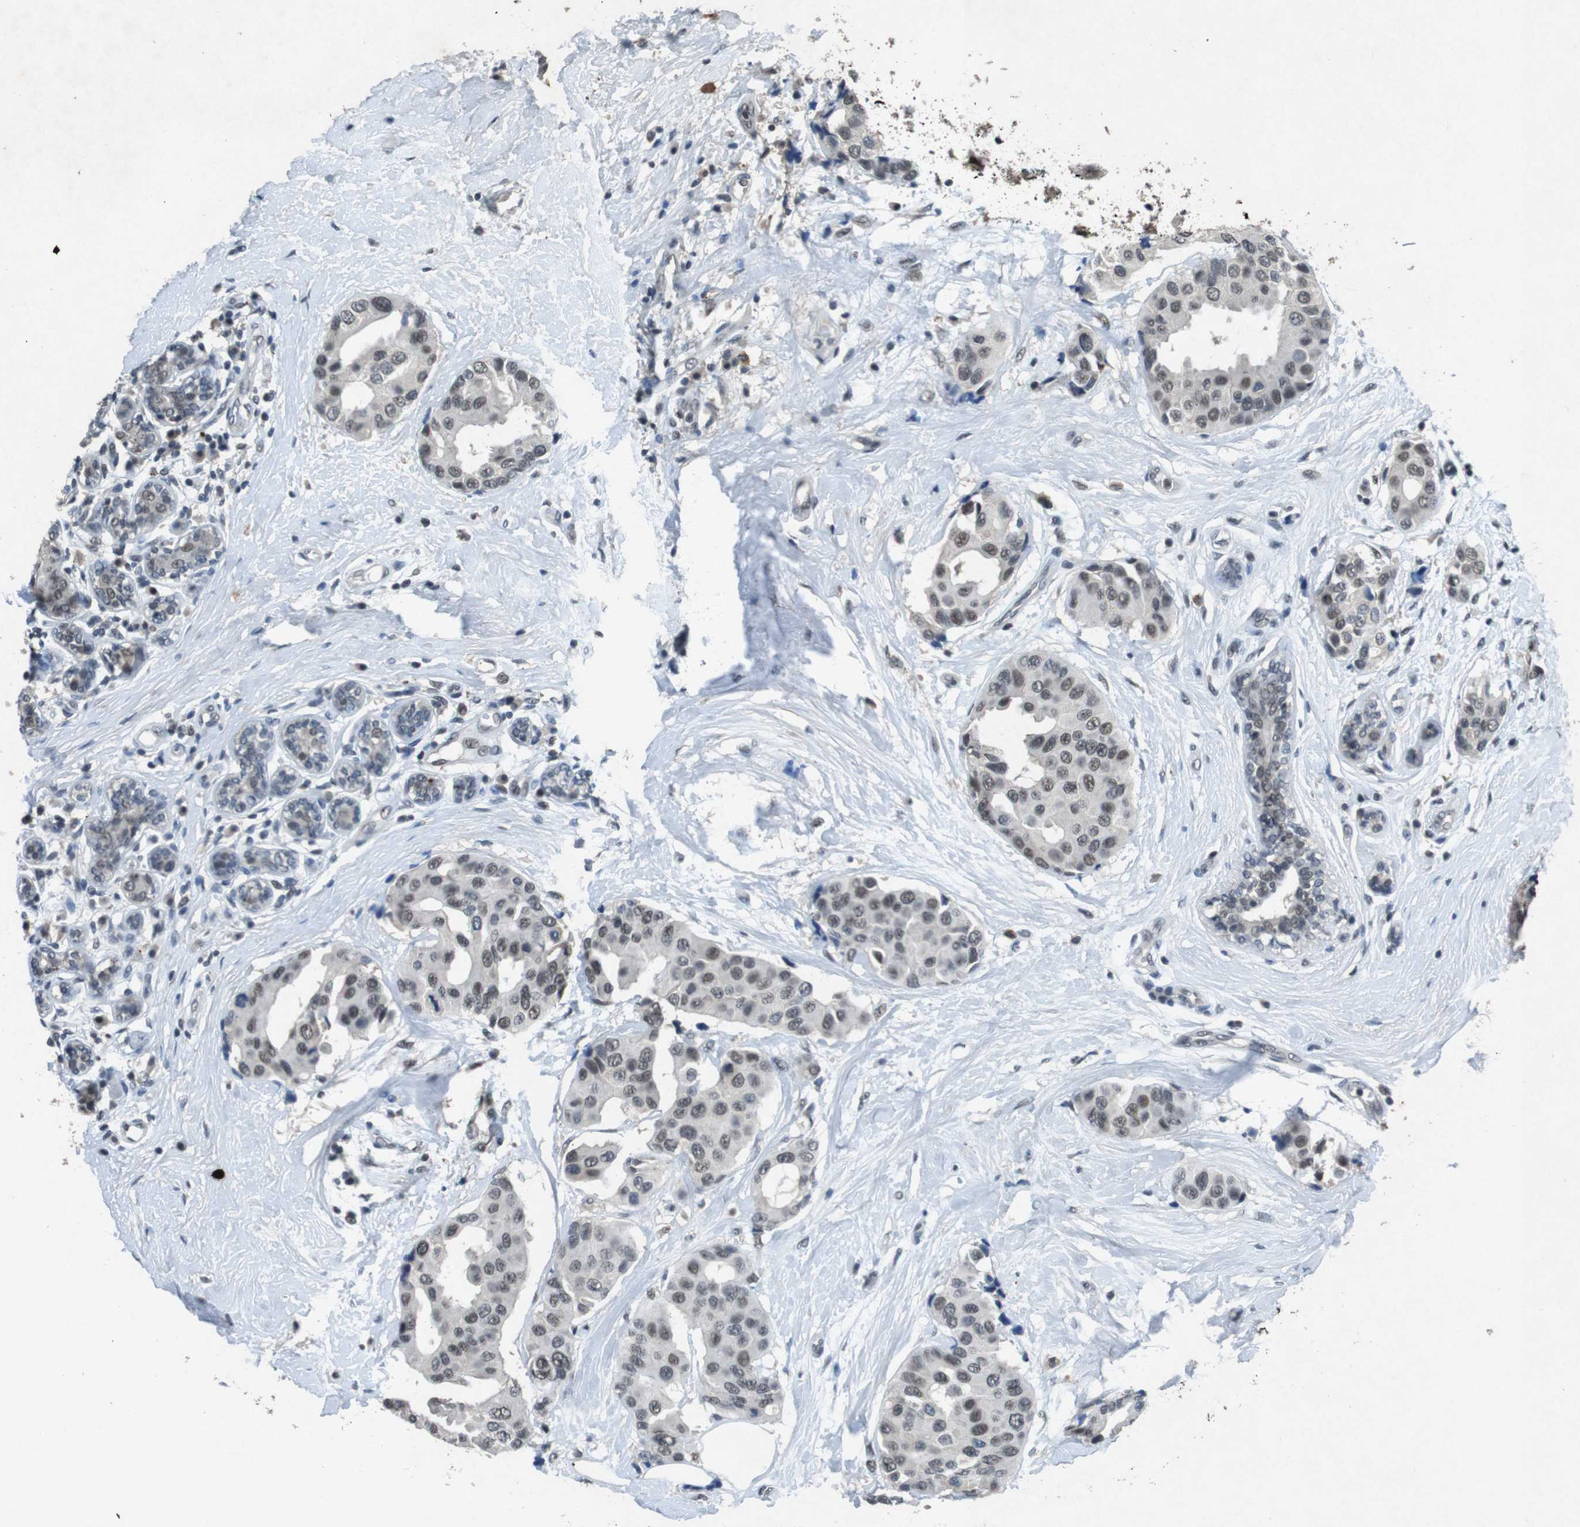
{"staining": {"intensity": "weak", "quantity": "25%-75%", "location": "nuclear"}, "tissue": "breast cancer", "cell_type": "Tumor cells", "image_type": "cancer", "snomed": [{"axis": "morphology", "description": "Normal tissue, NOS"}, {"axis": "morphology", "description": "Duct carcinoma"}, {"axis": "topography", "description": "Breast"}], "caption": "The histopathology image reveals immunohistochemical staining of breast cancer (infiltrating ductal carcinoma). There is weak nuclear expression is identified in approximately 25%-75% of tumor cells.", "gene": "USP7", "patient": {"sex": "female", "age": 39}}